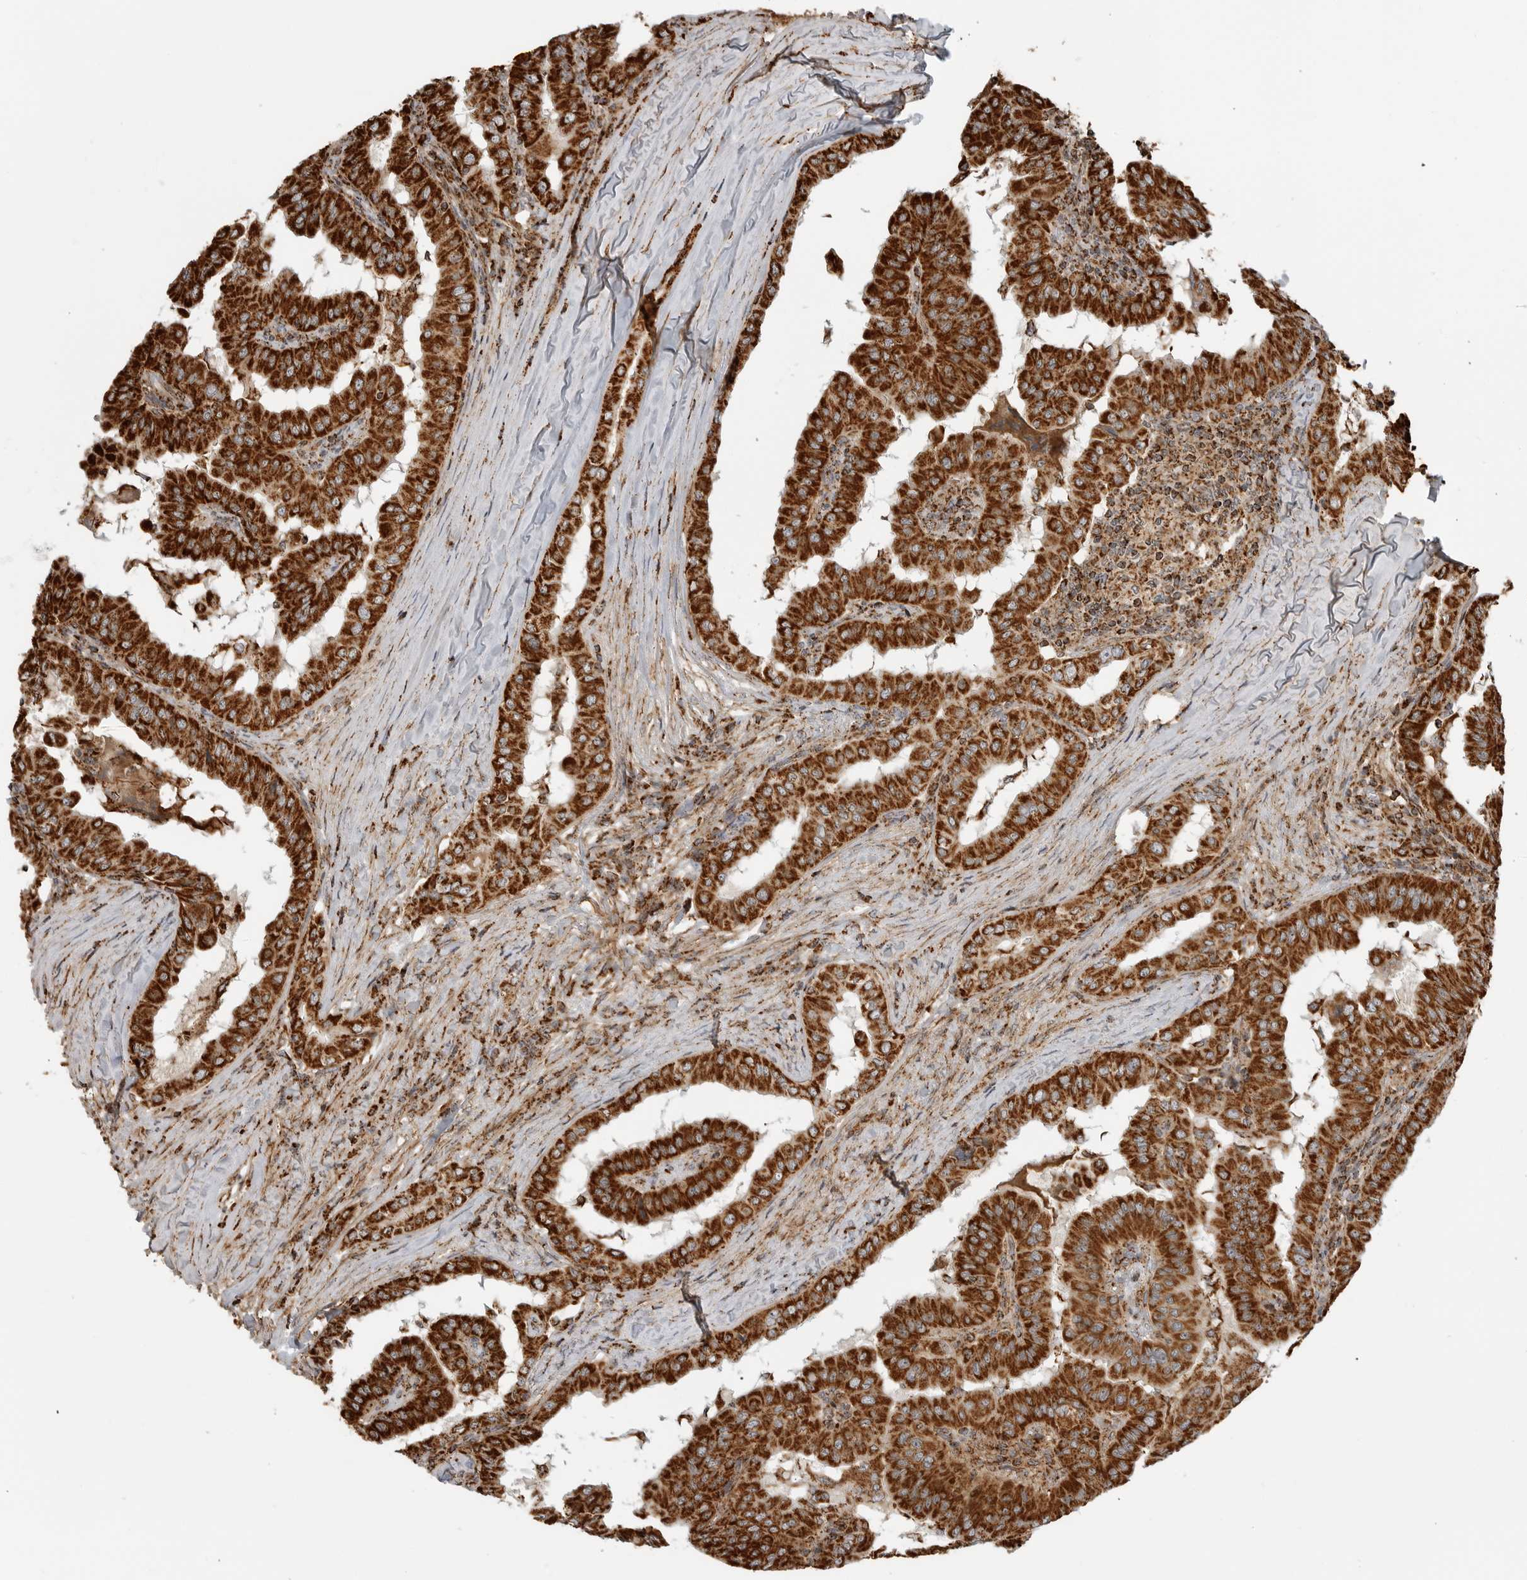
{"staining": {"intensity": "strong", "quantity": ">75%", "location": "cytoplasmic/membranous"}, "tissue": "thyroid cancer", "cell_type": "Tumor cells", "image_type": "cancer", "snomed": [{"axis": "morphology", "description": "Papillary adenocarcinoma, NOS"}, {"axis": "topography", "description": "Thyroid gland"}], "caption": "Protein expression analysis of human thyroid cancer reveals strong cytoplasmic/membranous positivity in approximately >75% of tumor cells. (DAB IHC with brightfield microscopy, high magnification).", "gene": "BMP2K", "patient": {"sex": "male", "age": 33}}